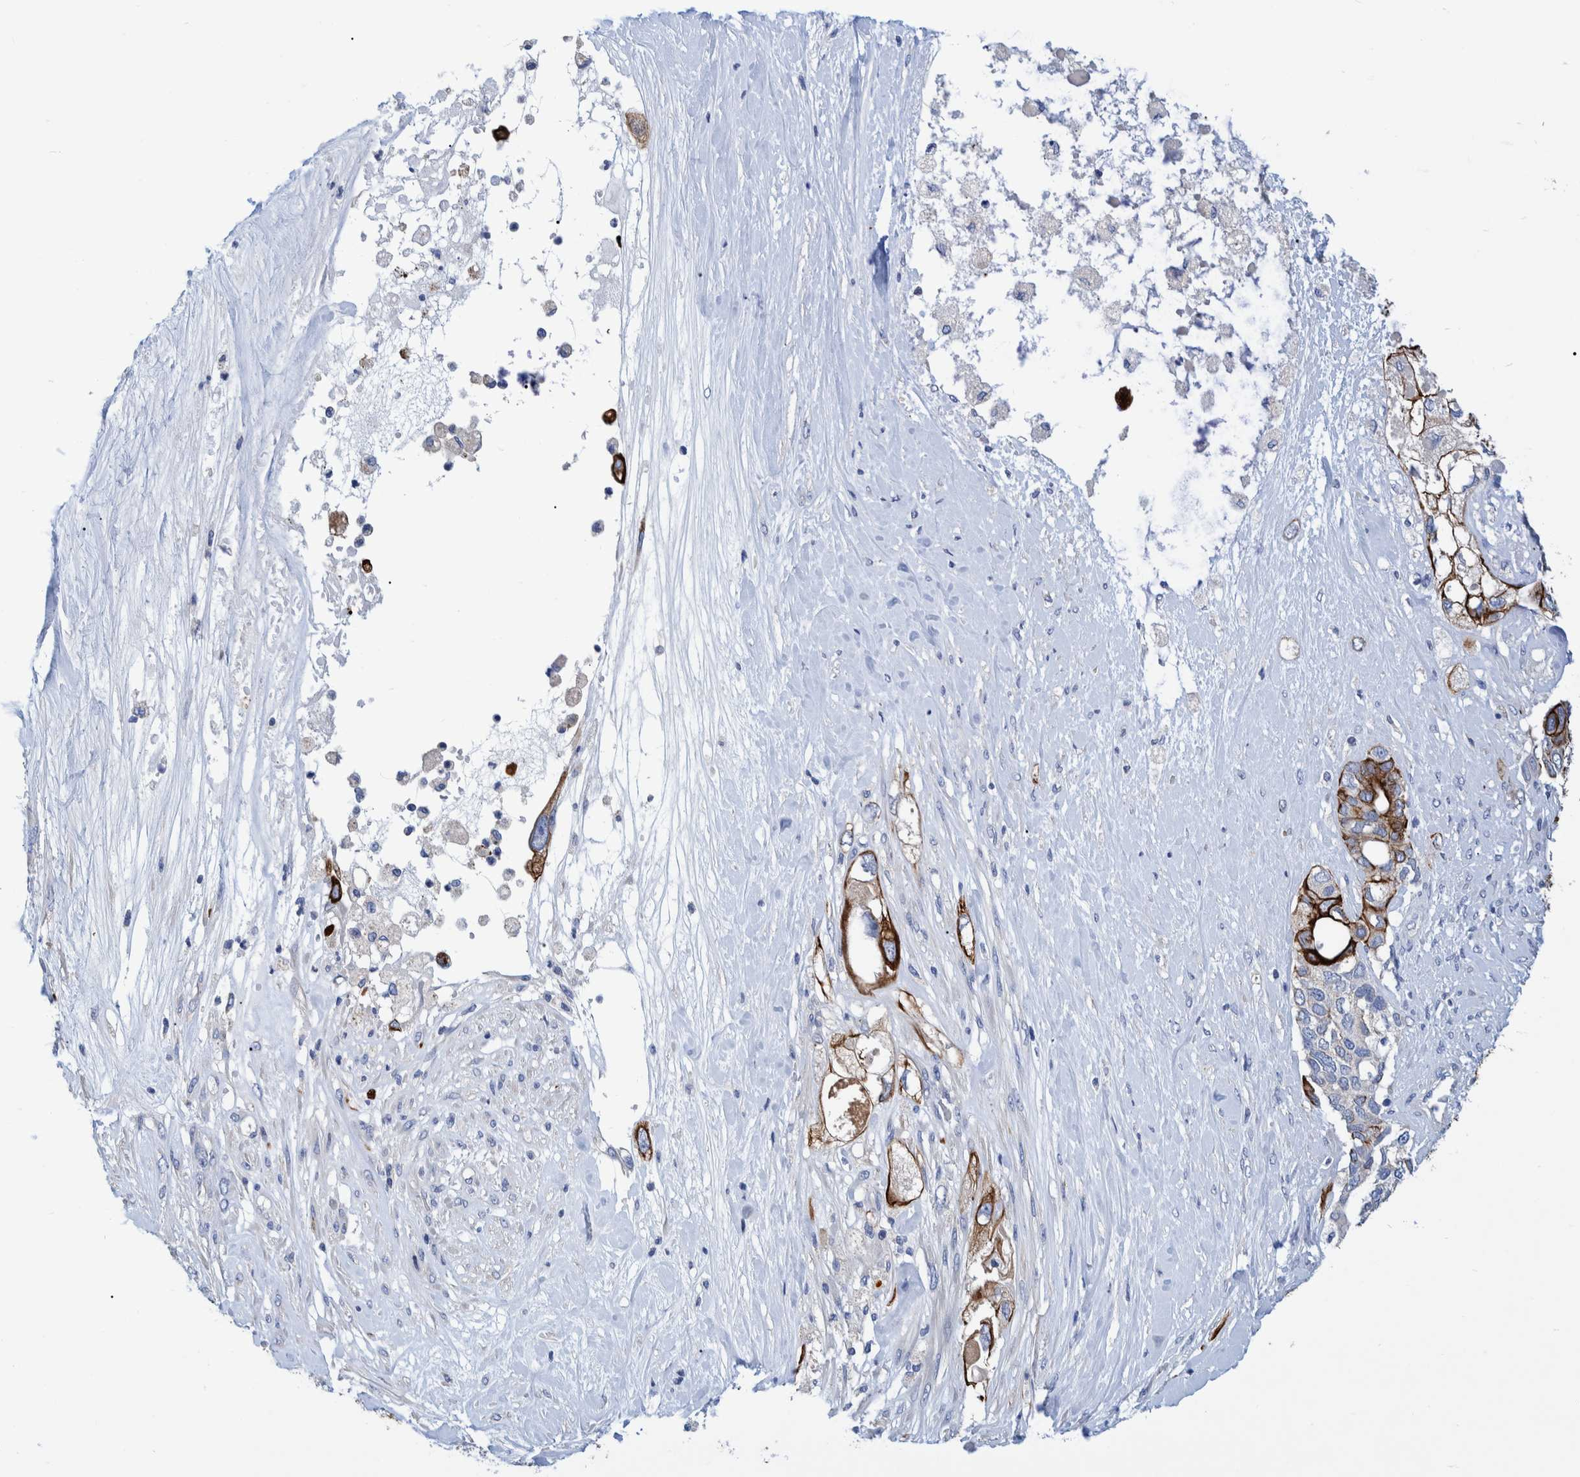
{"staining": {"intensity": "strong", "quantity": ">75%", "location": "cytoplasmic/membranous"}, "tissue": "pancreatic cancer", "cell_type": "Tumor cells", "image_type": "cancer", "snomed": [{"axis": "morphology", "description": "Adenocarcinoma, NOS"}, {"axis": "topography", "description": "Pancreas"}], "caption": "Brown immunohistochemical staining in pancreatic cancer displays strong cytoplasmic/membranous expression in approximately >75% of tumor cells.", "gene": "MKS1", "patient": {"sex": "female", "age": 56}}